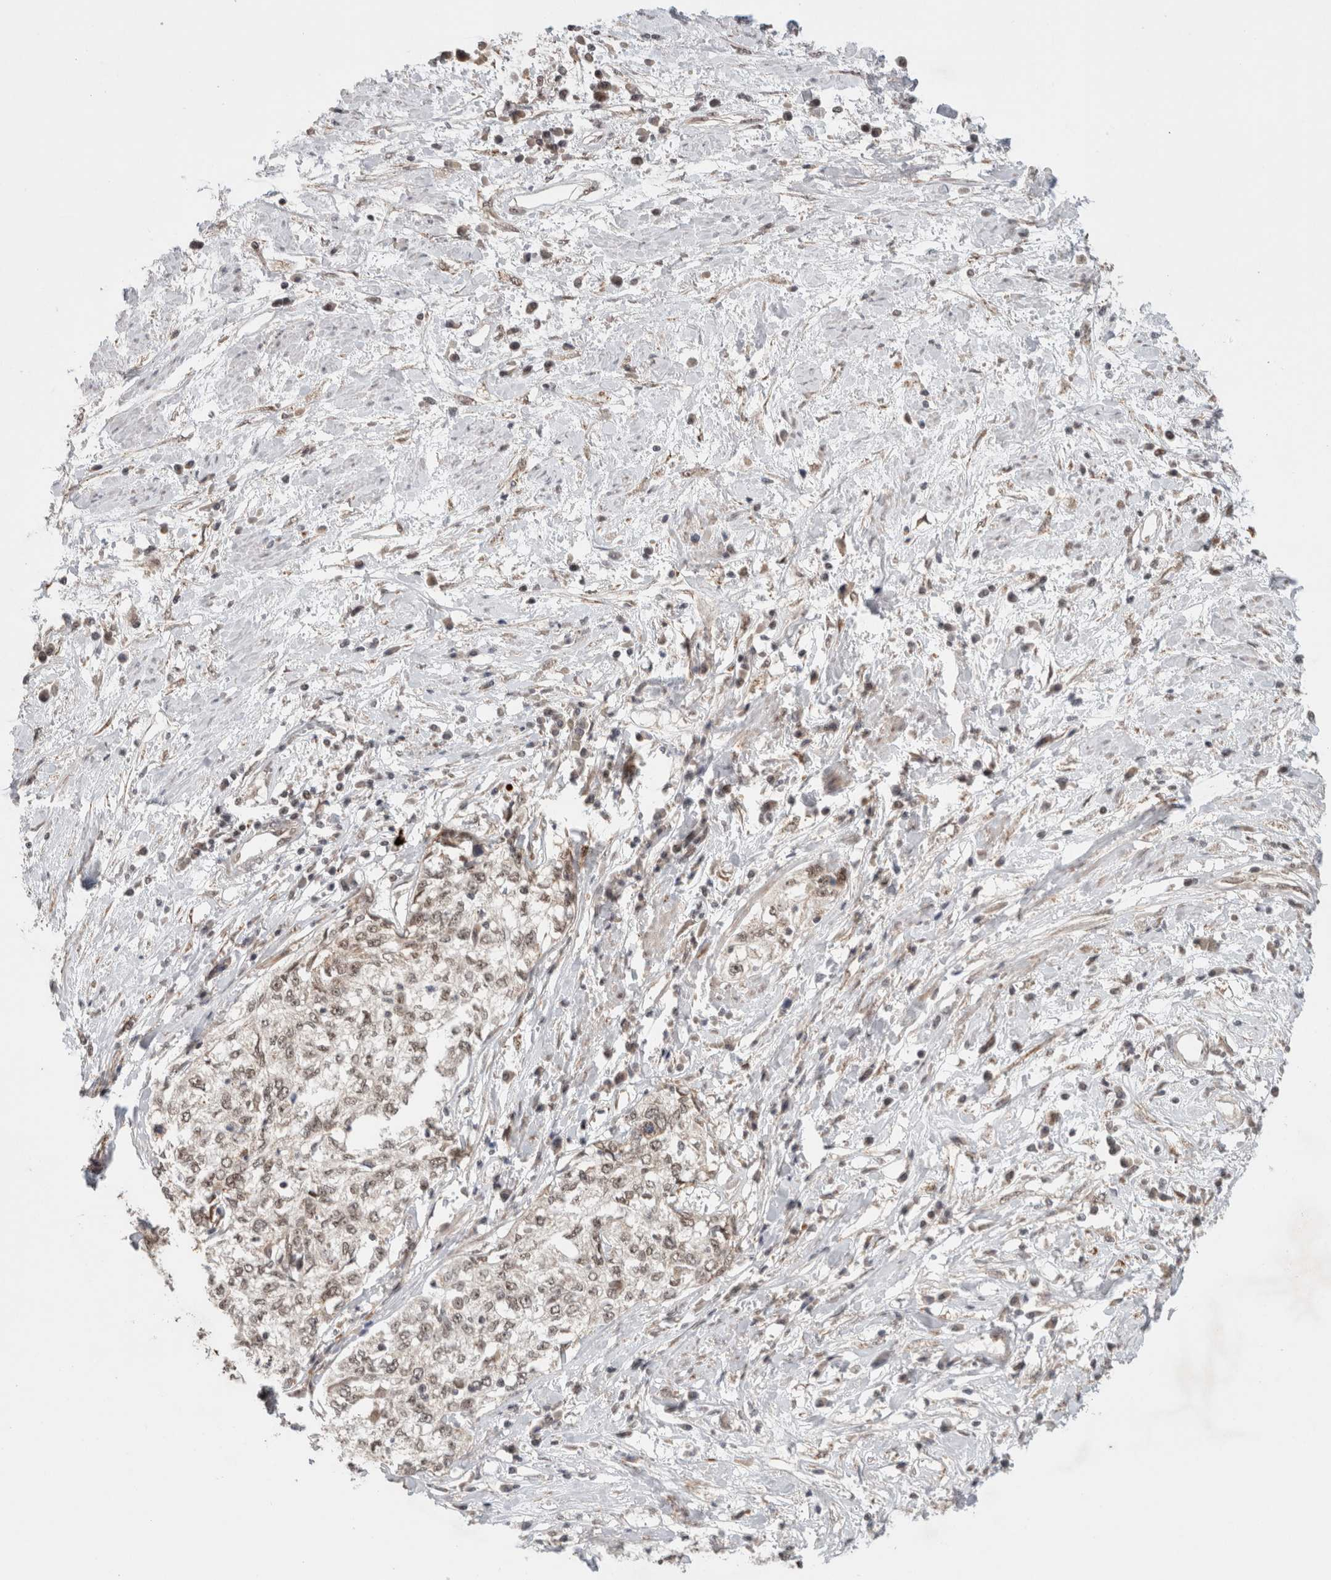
{"staining": {"intensity": "weak", "quantity": "<25%", "location": "nuclear"}, "tissue": "cervical cancer", "cell_type": "Tumor cells", "image_type": "cancer", "snomed": [{"axis": "morphology", "description": "Squamous cell carcinoma, NOS"}, {"axis": "topography", "description": "Cervix"}], "caption": "Immunohistochemistry (IHC) photomicrograph of squamous cell carcinoma (cervical) stained for a protein (brown), which demonstrates no positivity in tumor cells. Brightfield microscopy of IHC stained with DAB (3,3'-diaminobenzidine) (brown) and hematoxylin (blue), captured at high magnification.", "gene": "MPHOSPH6", "patient": {"sex": "female", "age": 57}}